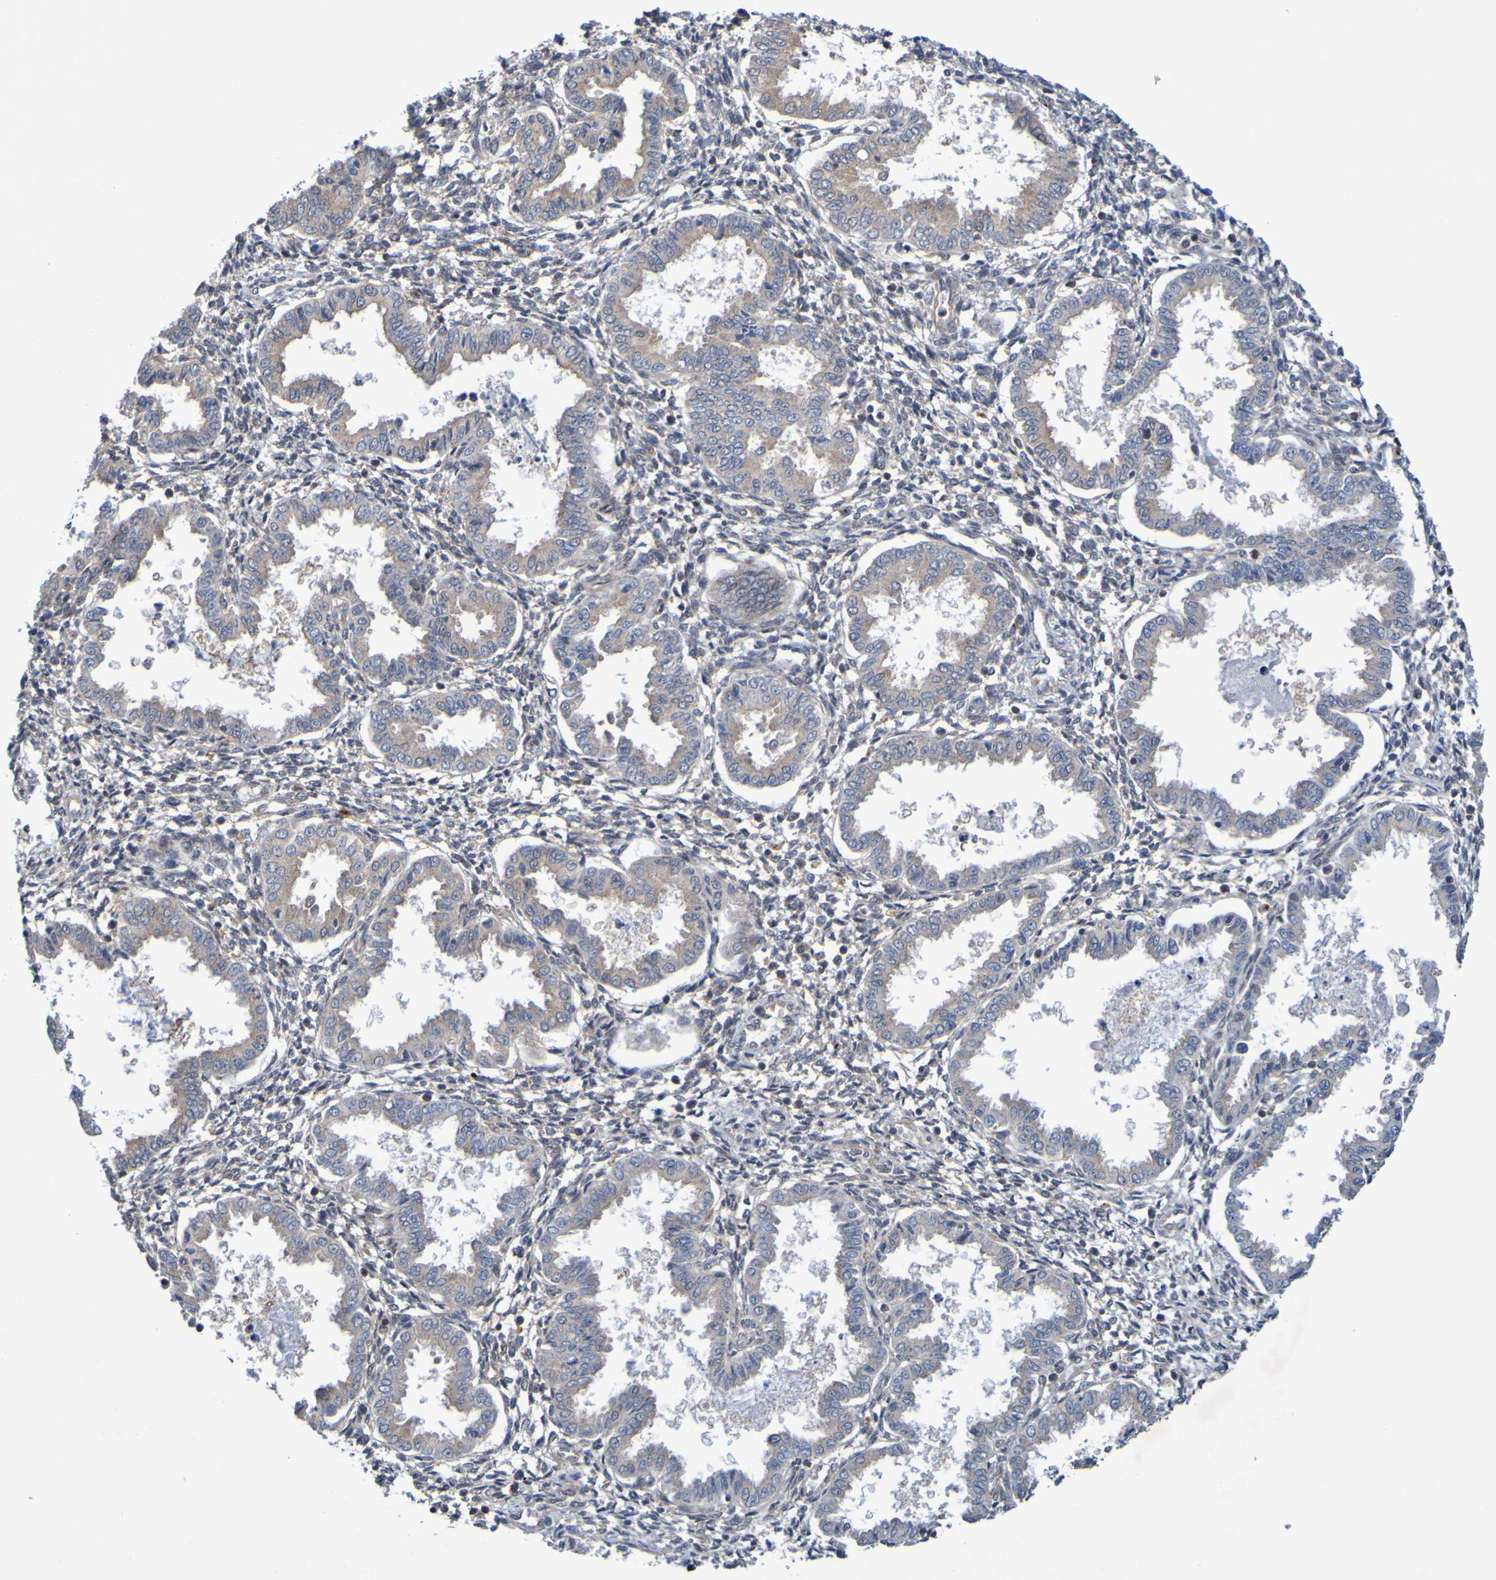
{"staining": {"intensity": "weak", "quantity": "<25%", "location": "cytoplasmic/membranous"}, "tissue": "endometrium", "cell_type": "Cells in endometrial stroma", "image_type": "normal", "snomed": [{"axis": "morphology", "description": "Normal tissue, NOS"}, {"axis": "topography", "description": "Endometrium"}], "caption": "The micrograph displays no staining of cells in endometrial stroma in benign endometrium.", "gene": "SDK1", "patient": {"sex": "female", "age": 33}}